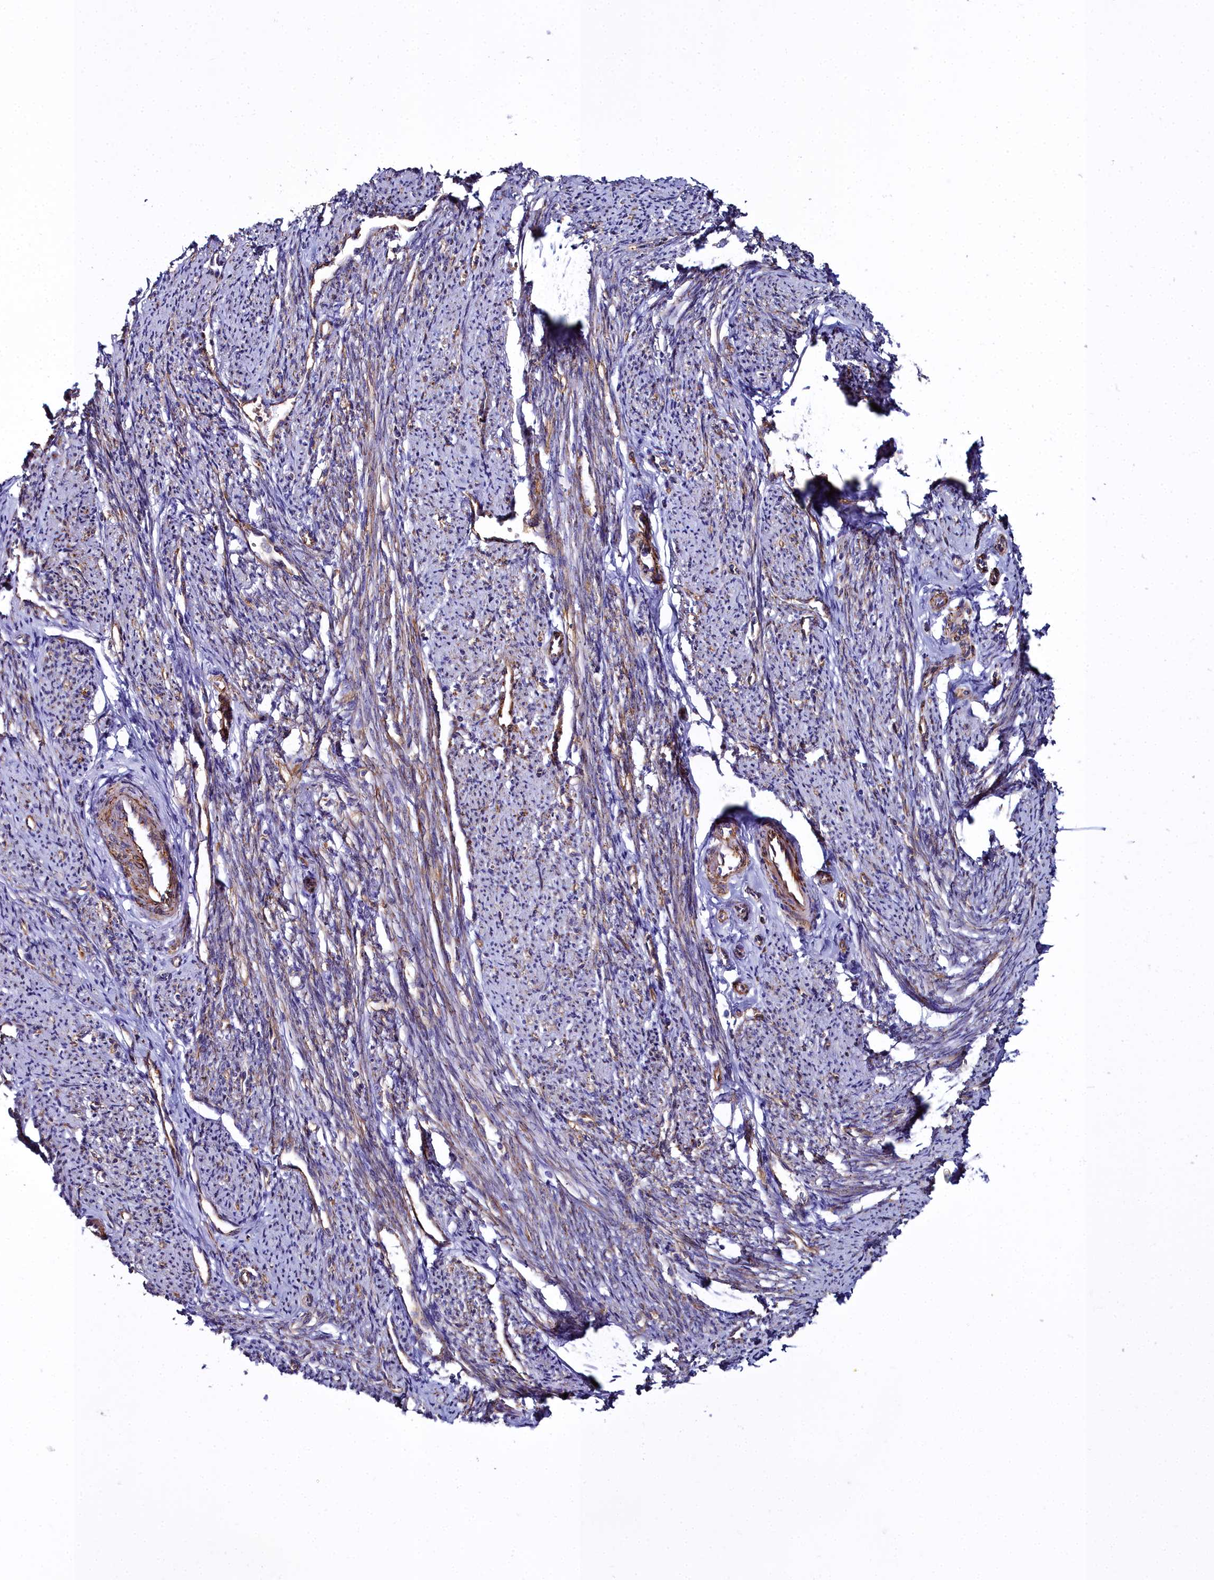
{"staining": {"intensity": "strong", "quantity": "25%-75%", "location": "cytoplasmic/membranous"}, "tissue": "smooth muscle", "cell_type": "Smooth muscle cells", "image_type": "normal", "snomed": [{"axis": "morphology", "description": "Normal tissue, NOS"}, {"axis": "topography", "description": "Smooth muscle"}, {"axis": "topography", "description": "Uterus"}], "caption": "Benign smooth muscle was stained to show a protein in brown. There is high levels of strong cytoplasmic/membranous expression in approximately 25%-75% of smooth muscle cells. (DAB (3,3'-diaminobenzidine) IHC, brown staining for protein, blue staining for nuclei).", "gene": "FADS3", "patient": {"sex": "female", "age": 59}}